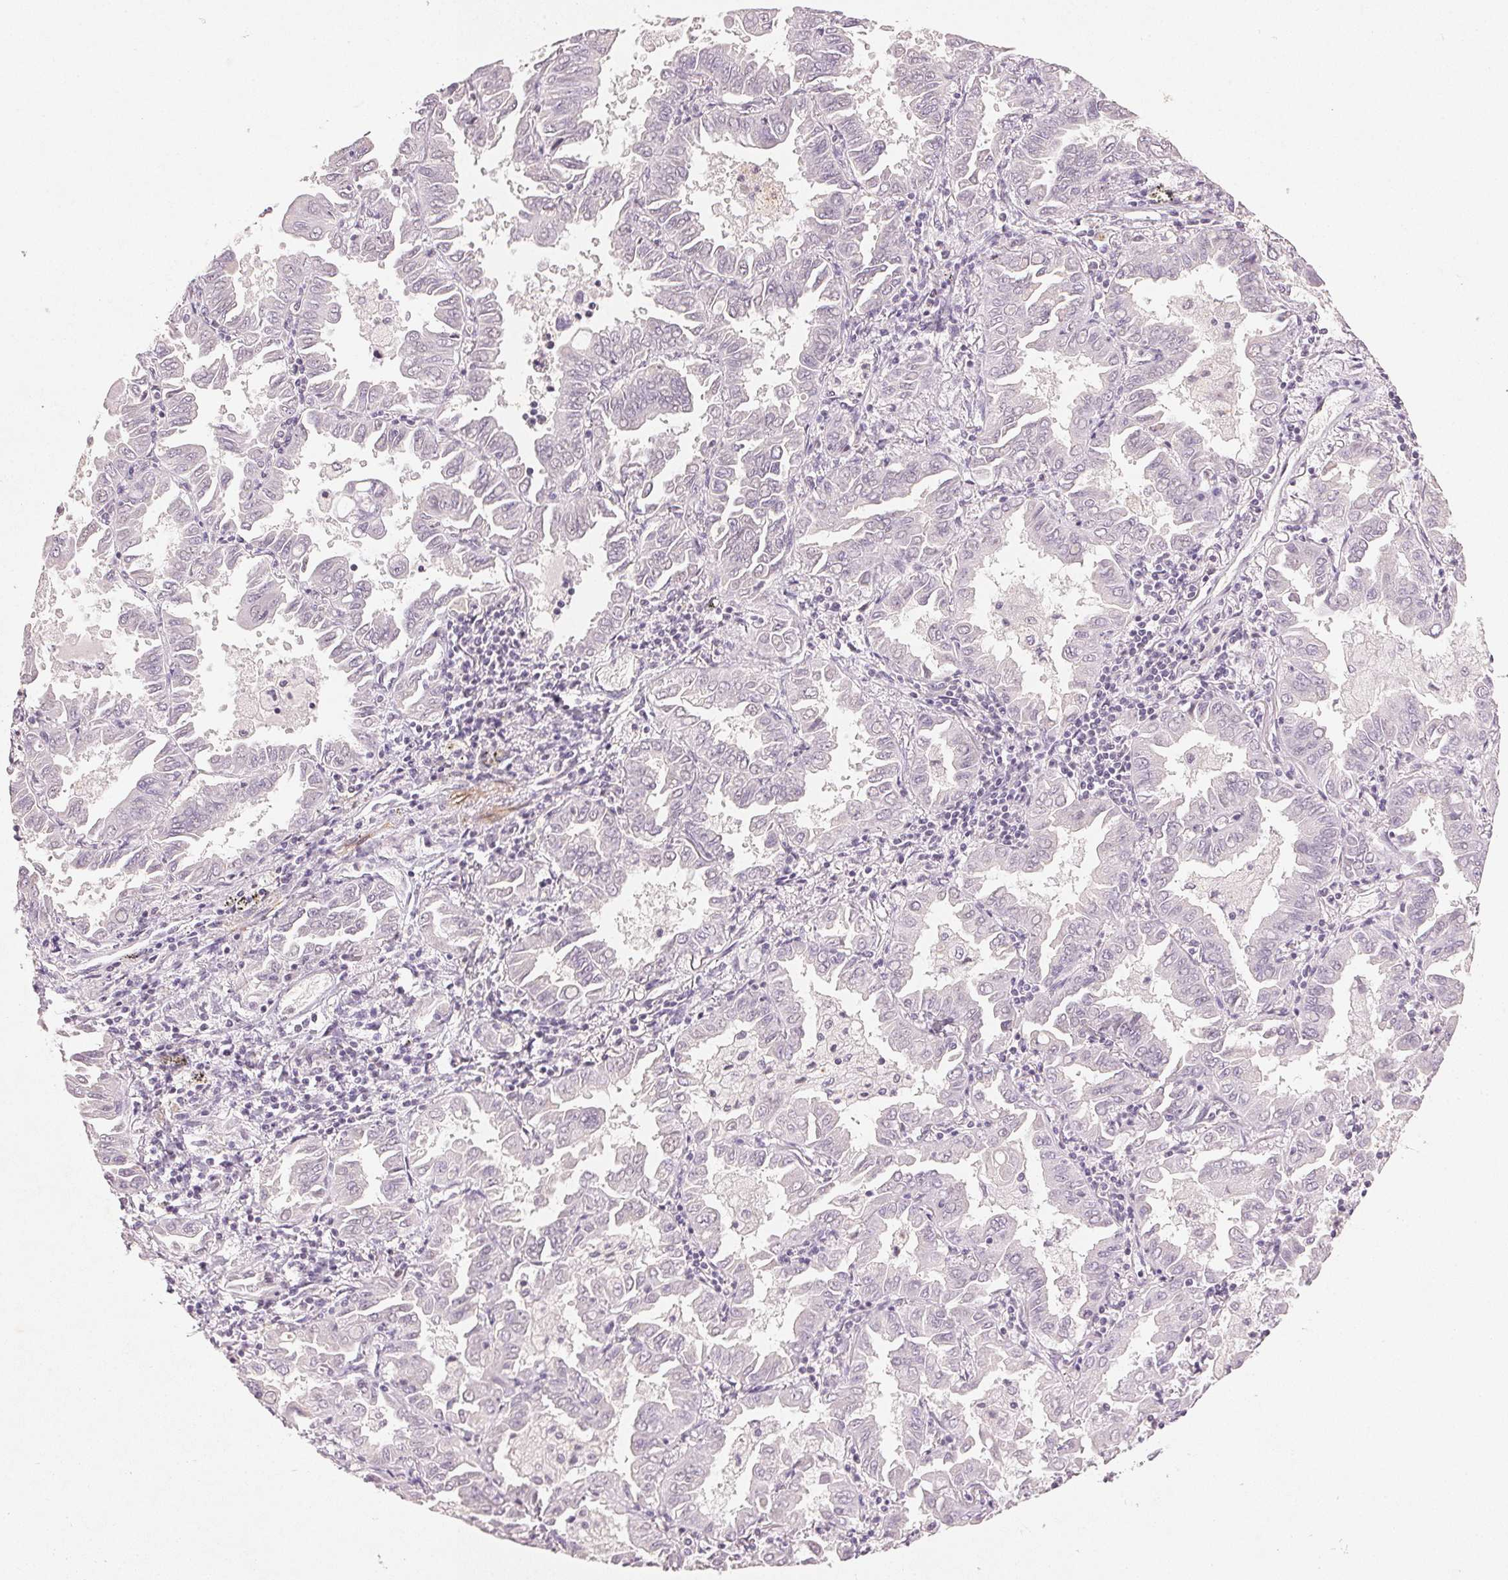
{"staining": {"intensity": "negative", "quantity": "none", "location": "none"}, "tissue": "lung cancer", "cell_type": "Tumor cells", "image_type": "cancer", "snomed": [{"axis": "morphology", "description": "Adenocarcinoma, NOS"}, {"axis": "topography", "description": "Lung"}], "caption": "Lung cancer was stained to show a protein in brown. There is no significant staining in tumor cells. (Immunohistochemistry (ihc), brightfield microscopy, high magnification).", "gene": "SMTN", "patient": {"sex": "male", "age": 64}}